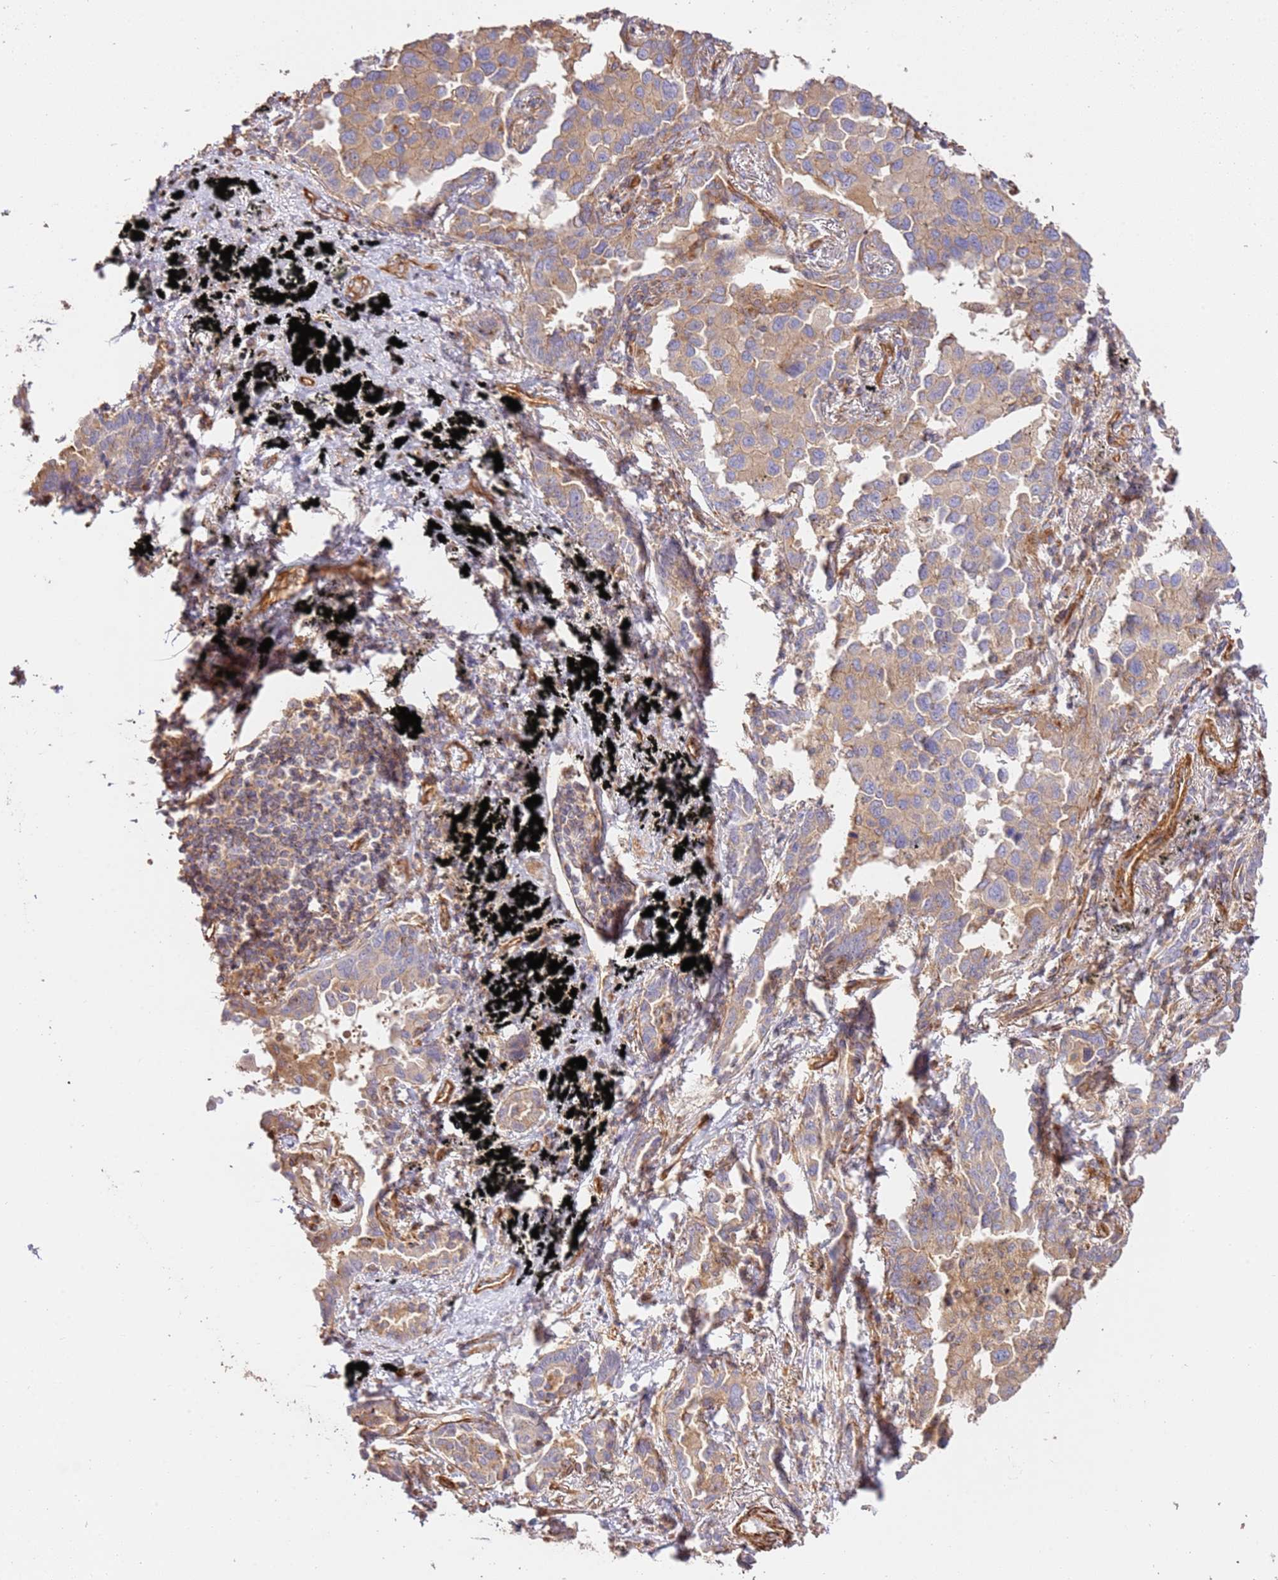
{"staining": {"intensity": "weak", "quantity": "25%-75%", "location": "cytoplasmic/membranous"}, "tissue": "lung cancer", "cell_type": "Tumor cells", "image_type": "cancer", "snomed": [{"axis": "morphology", "description": "Adenocarcinoma, NOS"}, {"axis": "topography", "description": "Lung"}], "caption": "Immunohistochemistry micrograph of lung cancer stained for a protein (brown), which shows low levels of weak cytoplasmic/membranous positivity in about 25%-75% of tumor cells.", "gene": "ZBTB39", "patient": {"sex": "male", "age": 67}}